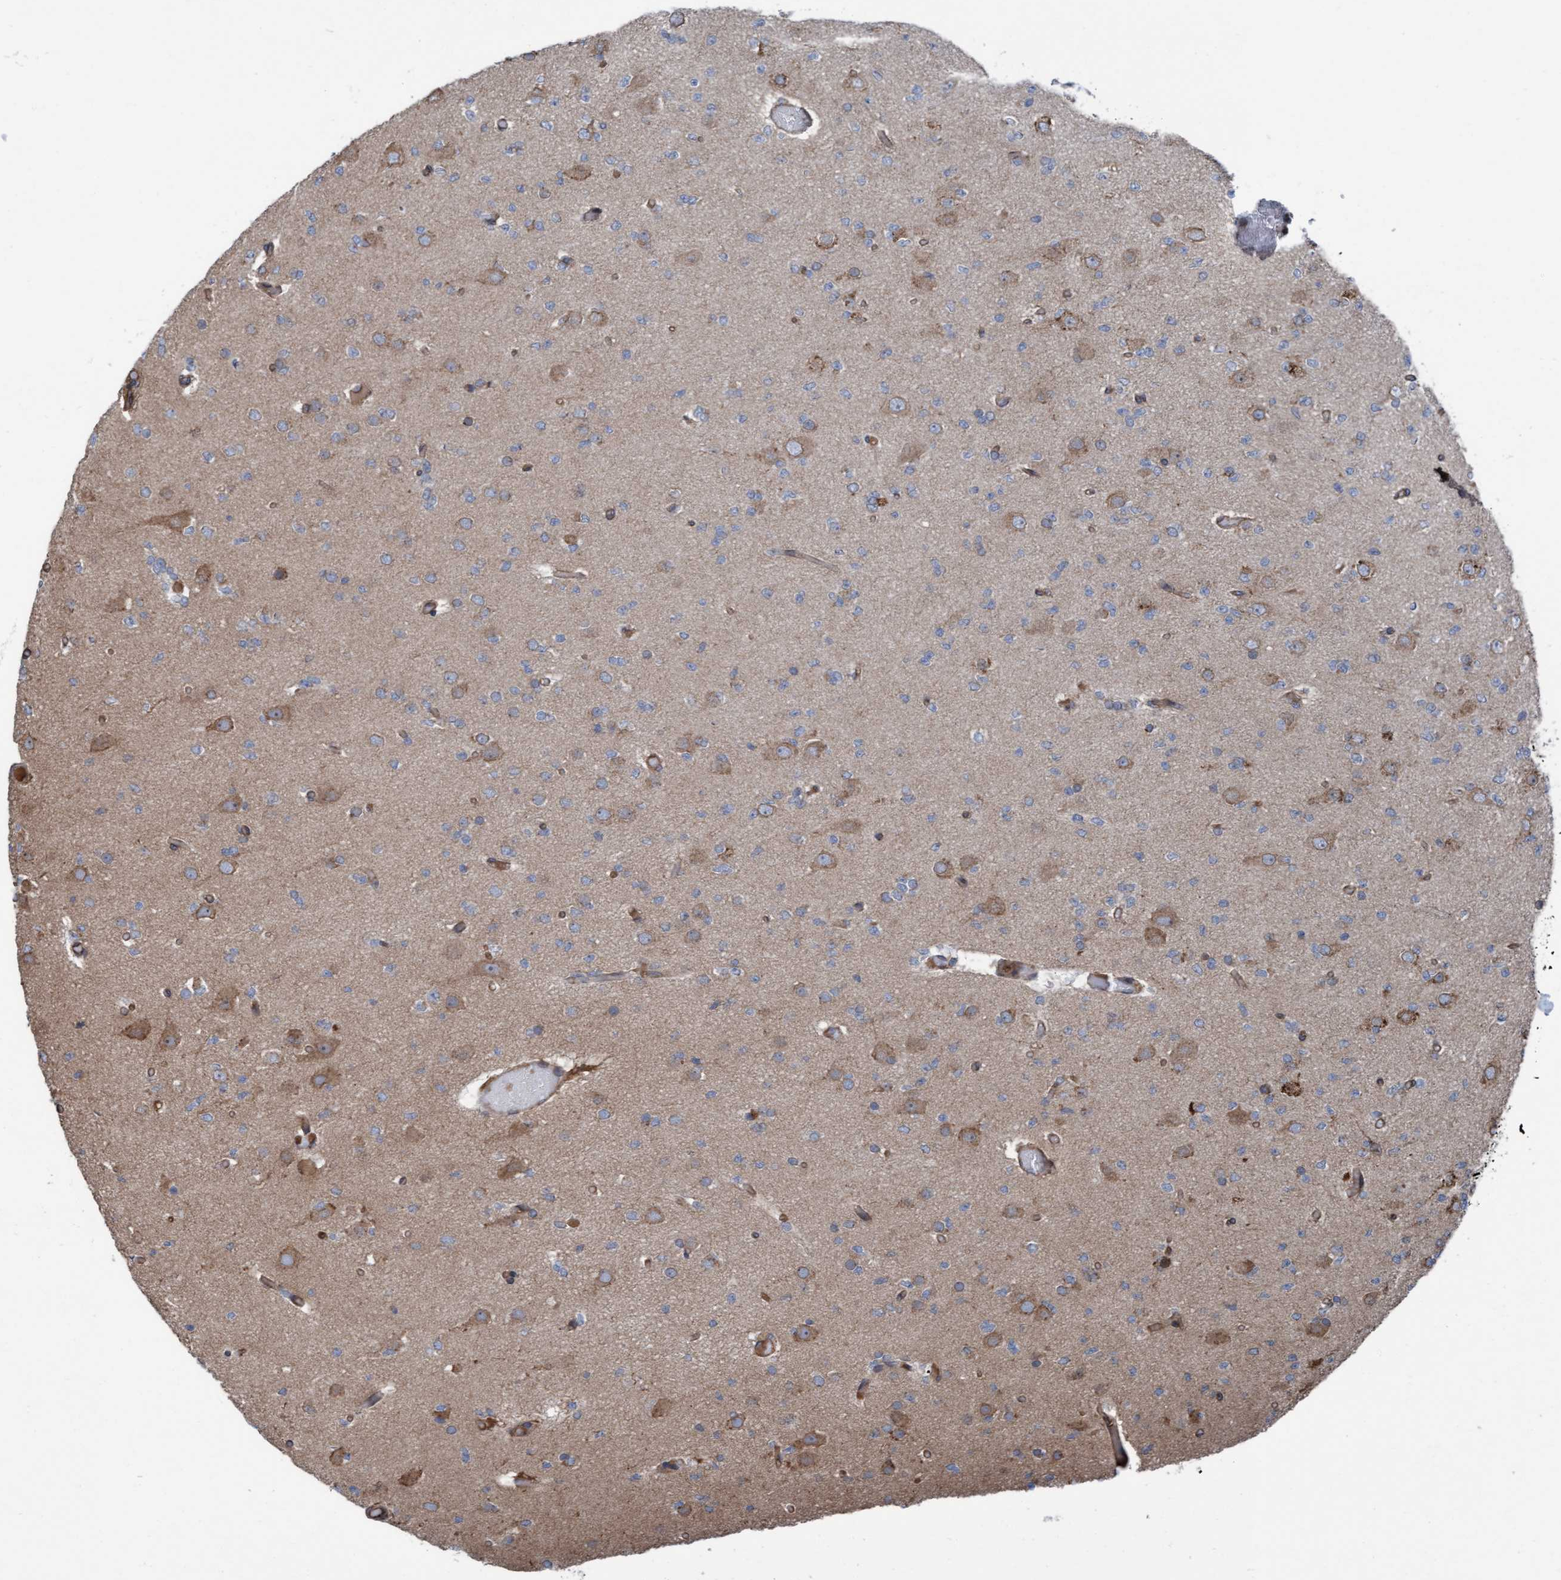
{"staining": {"intensity": "weak", "quantity": "<25%", "location": "cytoplasmic/membranous"}, "tissue": "glioma", "cell_type": "Tumor cells", "image_type": "cancer", "snomed": [{"axis": "morphology", "description": "Glioma, malignant, Low grade"}, {"axis": "topography", "description": "Brain"}], "caption": "A histopathology image of human low-grade glioma (malignant) is negative for staining in tumor cells.", "gene": "RAP1GAP2", "patient": {"sex": "female", "age": 22}}